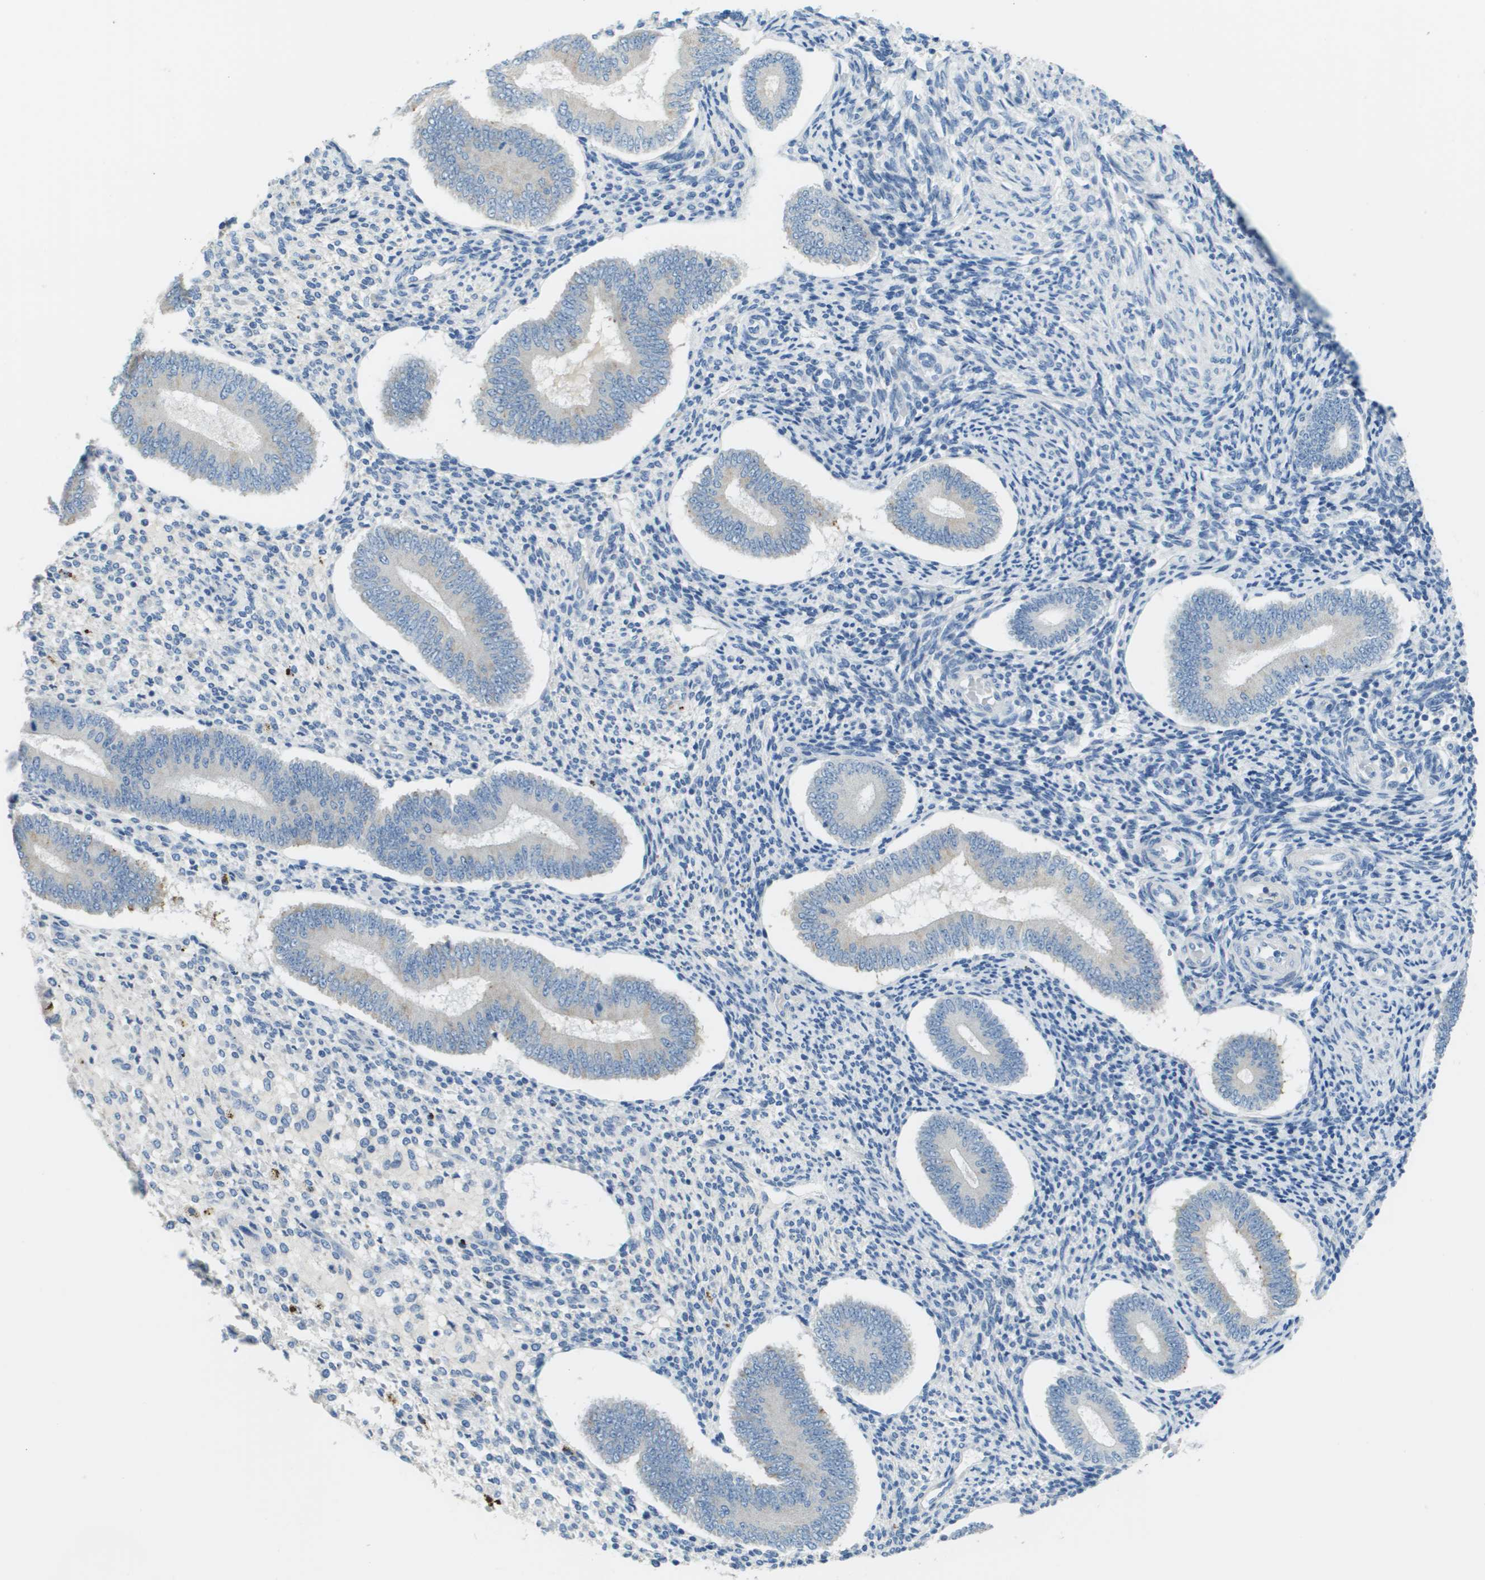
{"staining": {"intensity": "negative", "quantity": "none", "location": "none"}, "tissue": "endometrium", "cell_type": "Cells in endometrial stroma", "image_type": "normal", "snomed": [{"axis": "morphology", "description": "Normal tissue, NOS"}, {"axis": "topography", "description": "Endometrium"}], "caption": "This is a micrograph of immunohistochemistry staining of benign endometrium, which shows no positivity in cells in endometrial stroma. (IHC, brightfield microscopy, high magnification).", "gene": "PTGDR2", "patient": {"sex": "female", "age": 42}}